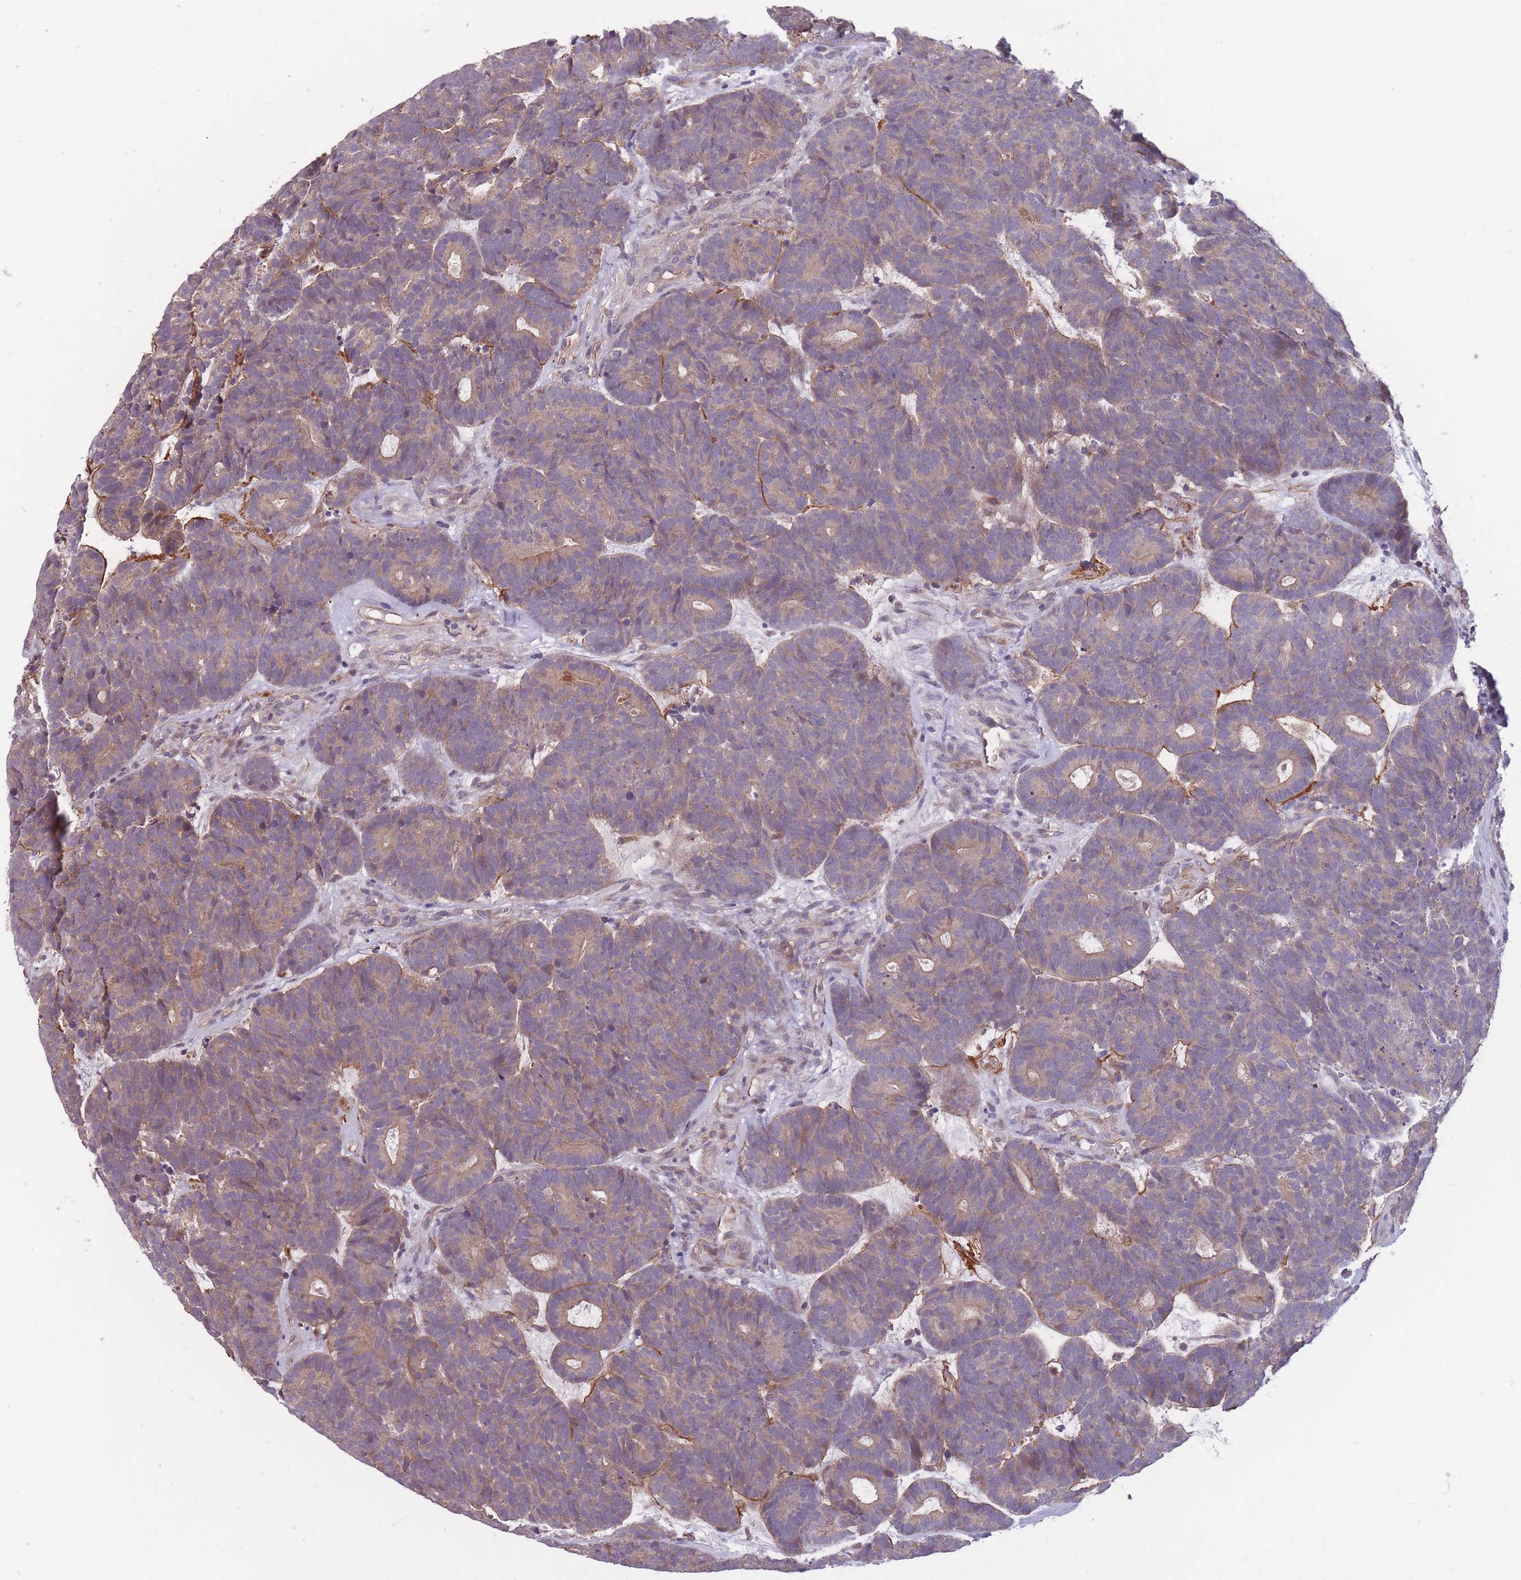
{"staining": {"intensity": "weak", "quantity": "25%-75%", "location": "cytoplasmic/membranous"}, "tissue": "head and neck cancer", "cell_type": "Tumor cells", "image_type": "cancer", "snomed": [{"axis": "morphology", "description": "Adenocarcinoma, NOS"}, {"axis": "topography", "description": "Head-Neck"}], "caption": "DAB immunohistochemical staining of human adenocarcinoma (head and neck) shows weak cytoplasmic/membranous protein staining in approximately 25%-75% of tumor cells. The protein is stained brown, and the nuclei are stained in blue (DAB (3,3'-diaminobenzidine) IHC with brightfield microscopy, high magnification).", "gene": "ITPKC", "patient": {"sex": "female", "age": 81}}